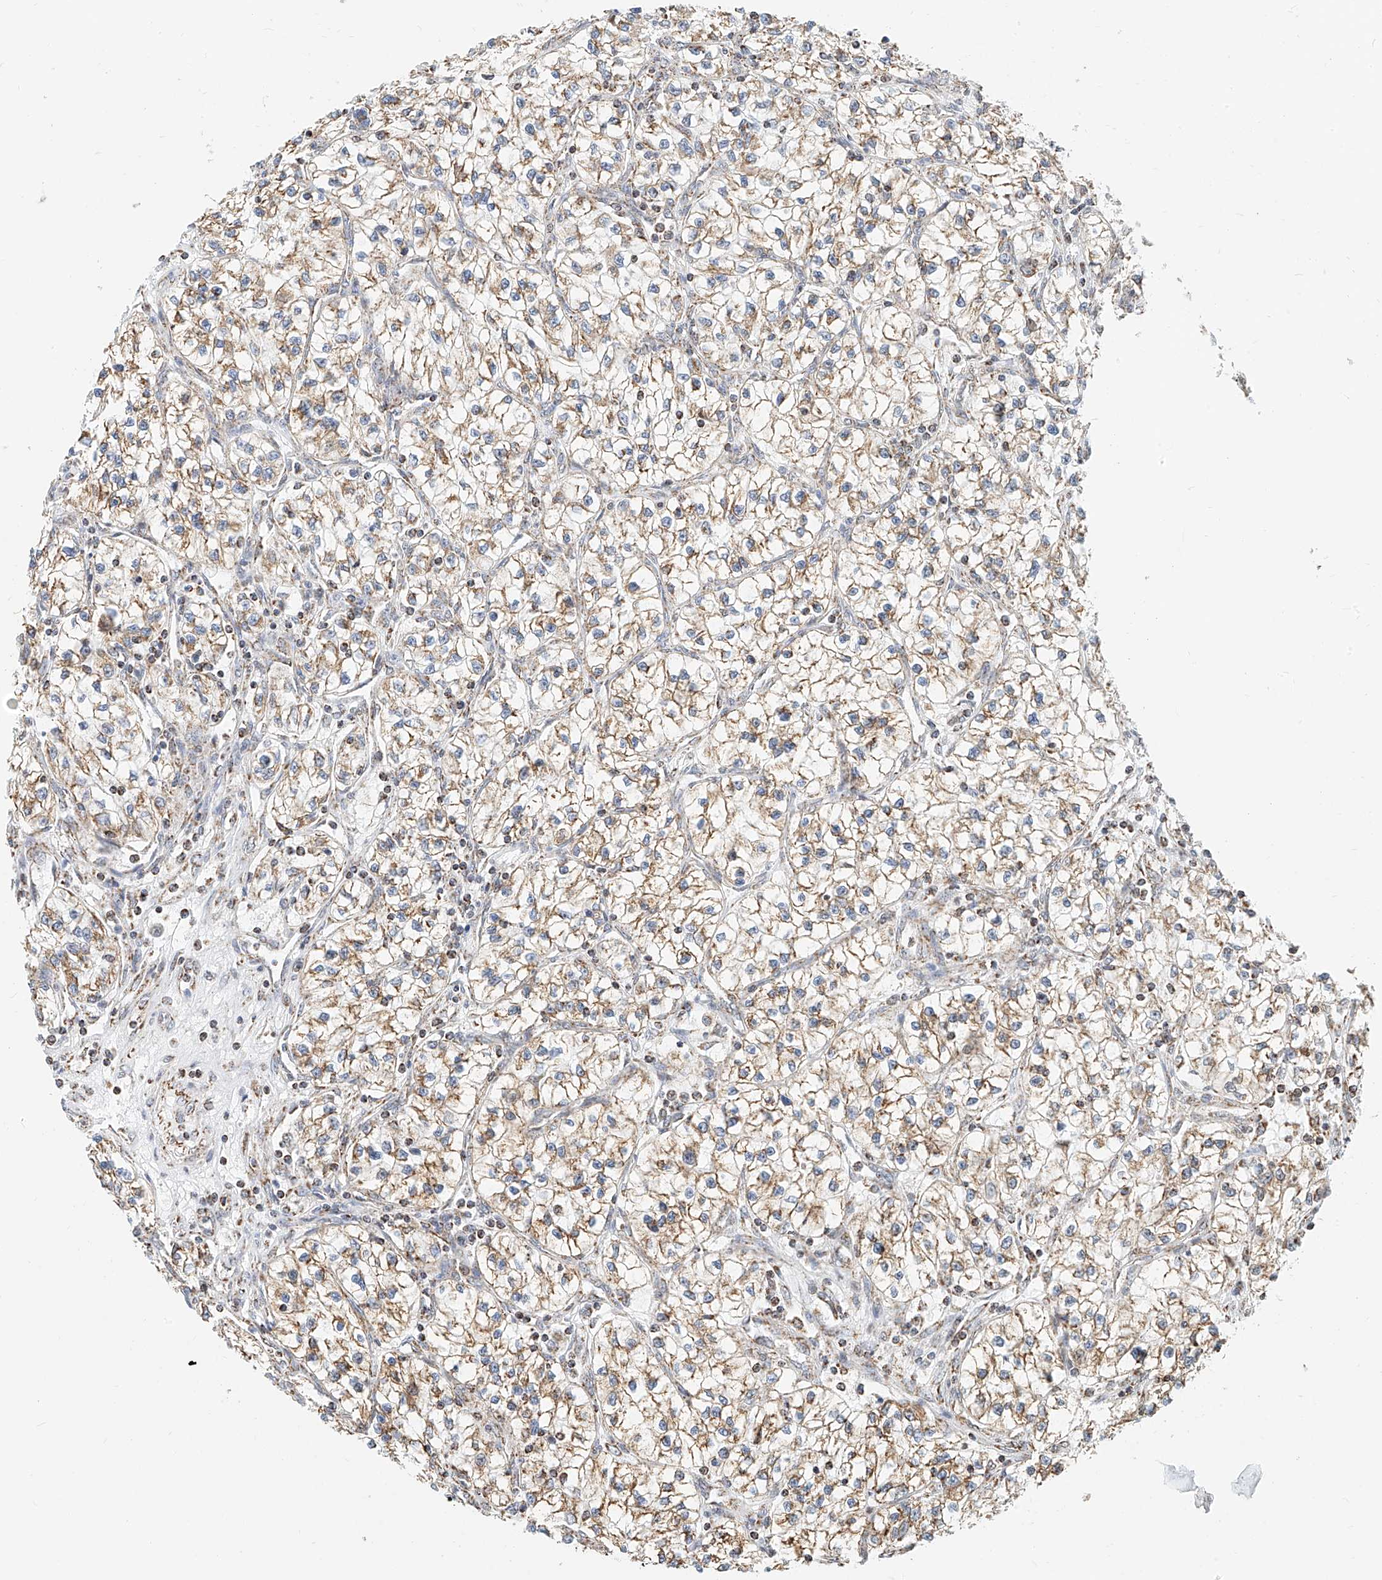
{"staining": {"intensity": "moderate", "quantity": ">75%", "location": "cytoplasmic/membranous"}, "tissue": "renal cancer", "cell_type": "Tumor cells", "image_type": "cancer", "snomed": [{"axis": "morphology", "description": "Adenocarcinoma, NOS"}, {"axis": "topography", "description": "Kidney"}], "caption": "Immunohistochemical staining of adenocarcinoma (renal) displays medium levels of moderate cytoplasmic/membranous expression in about >75% of tumor cells.", "gene": "NALCN", "patient": {"sex": "female", "age": 57}}